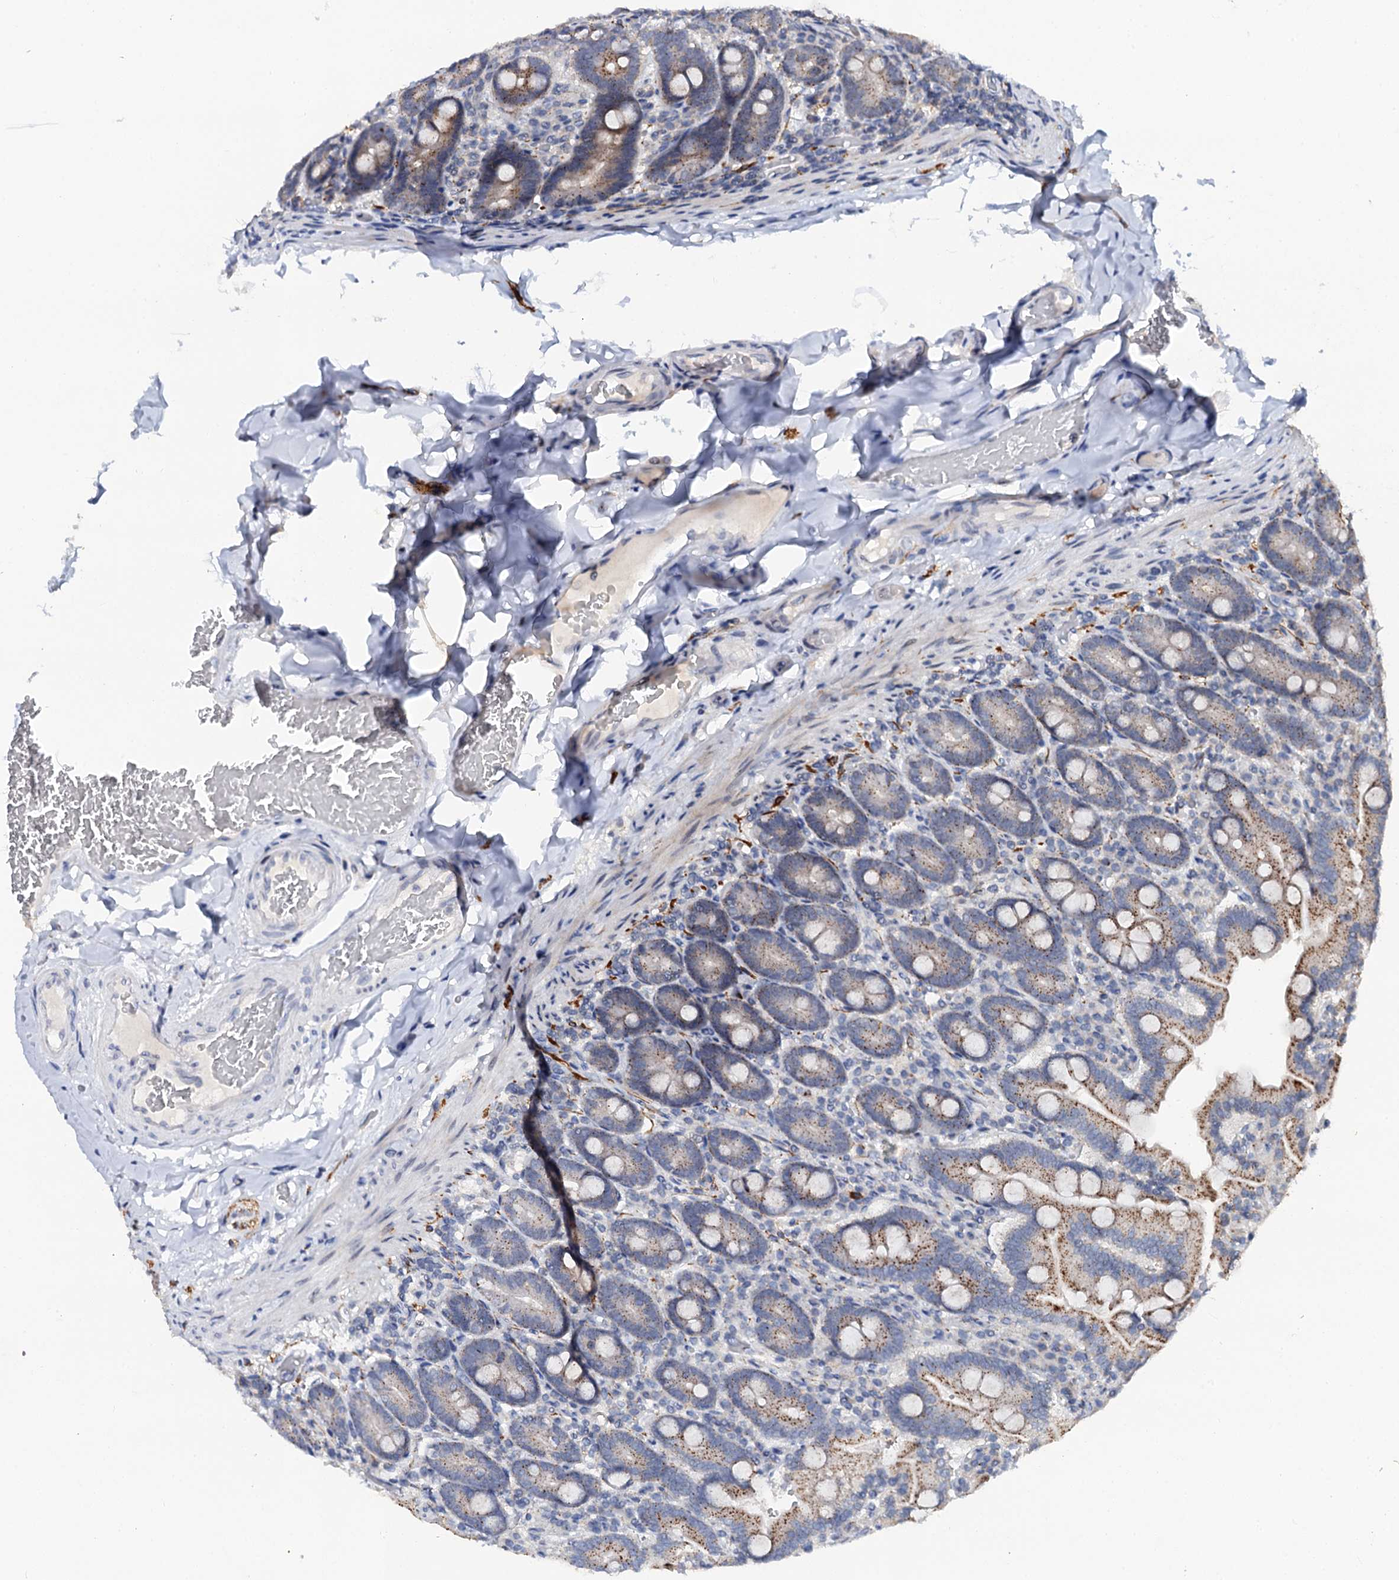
{"staining": {"intensity": "strong", "quantity": "25%-75%", "location": "cytoplasmic/membranous"}, "tissue": "duodenum", "cell_type": "Glandular cells", "image_type": "normal", "snomed": [{"axis": "morphology", "description": "Normal tissue, NOS"}, {"axis": "topography", "description": "Duodenum"}], "caption": "Brown immunohistochemical staining in benign duodenum displays strong cytoplasmic/membranous staining in about 25%-75% of glandular cells. The staining was performed using DAB (3,3'-diaminobenzidine) to visualize the protein expression in brown, while the nuclei were stained in blue with hematoxylin (Magnification: 20x).", "gene": "NALF1", "patient": {"sex": "female", "age": 62}}